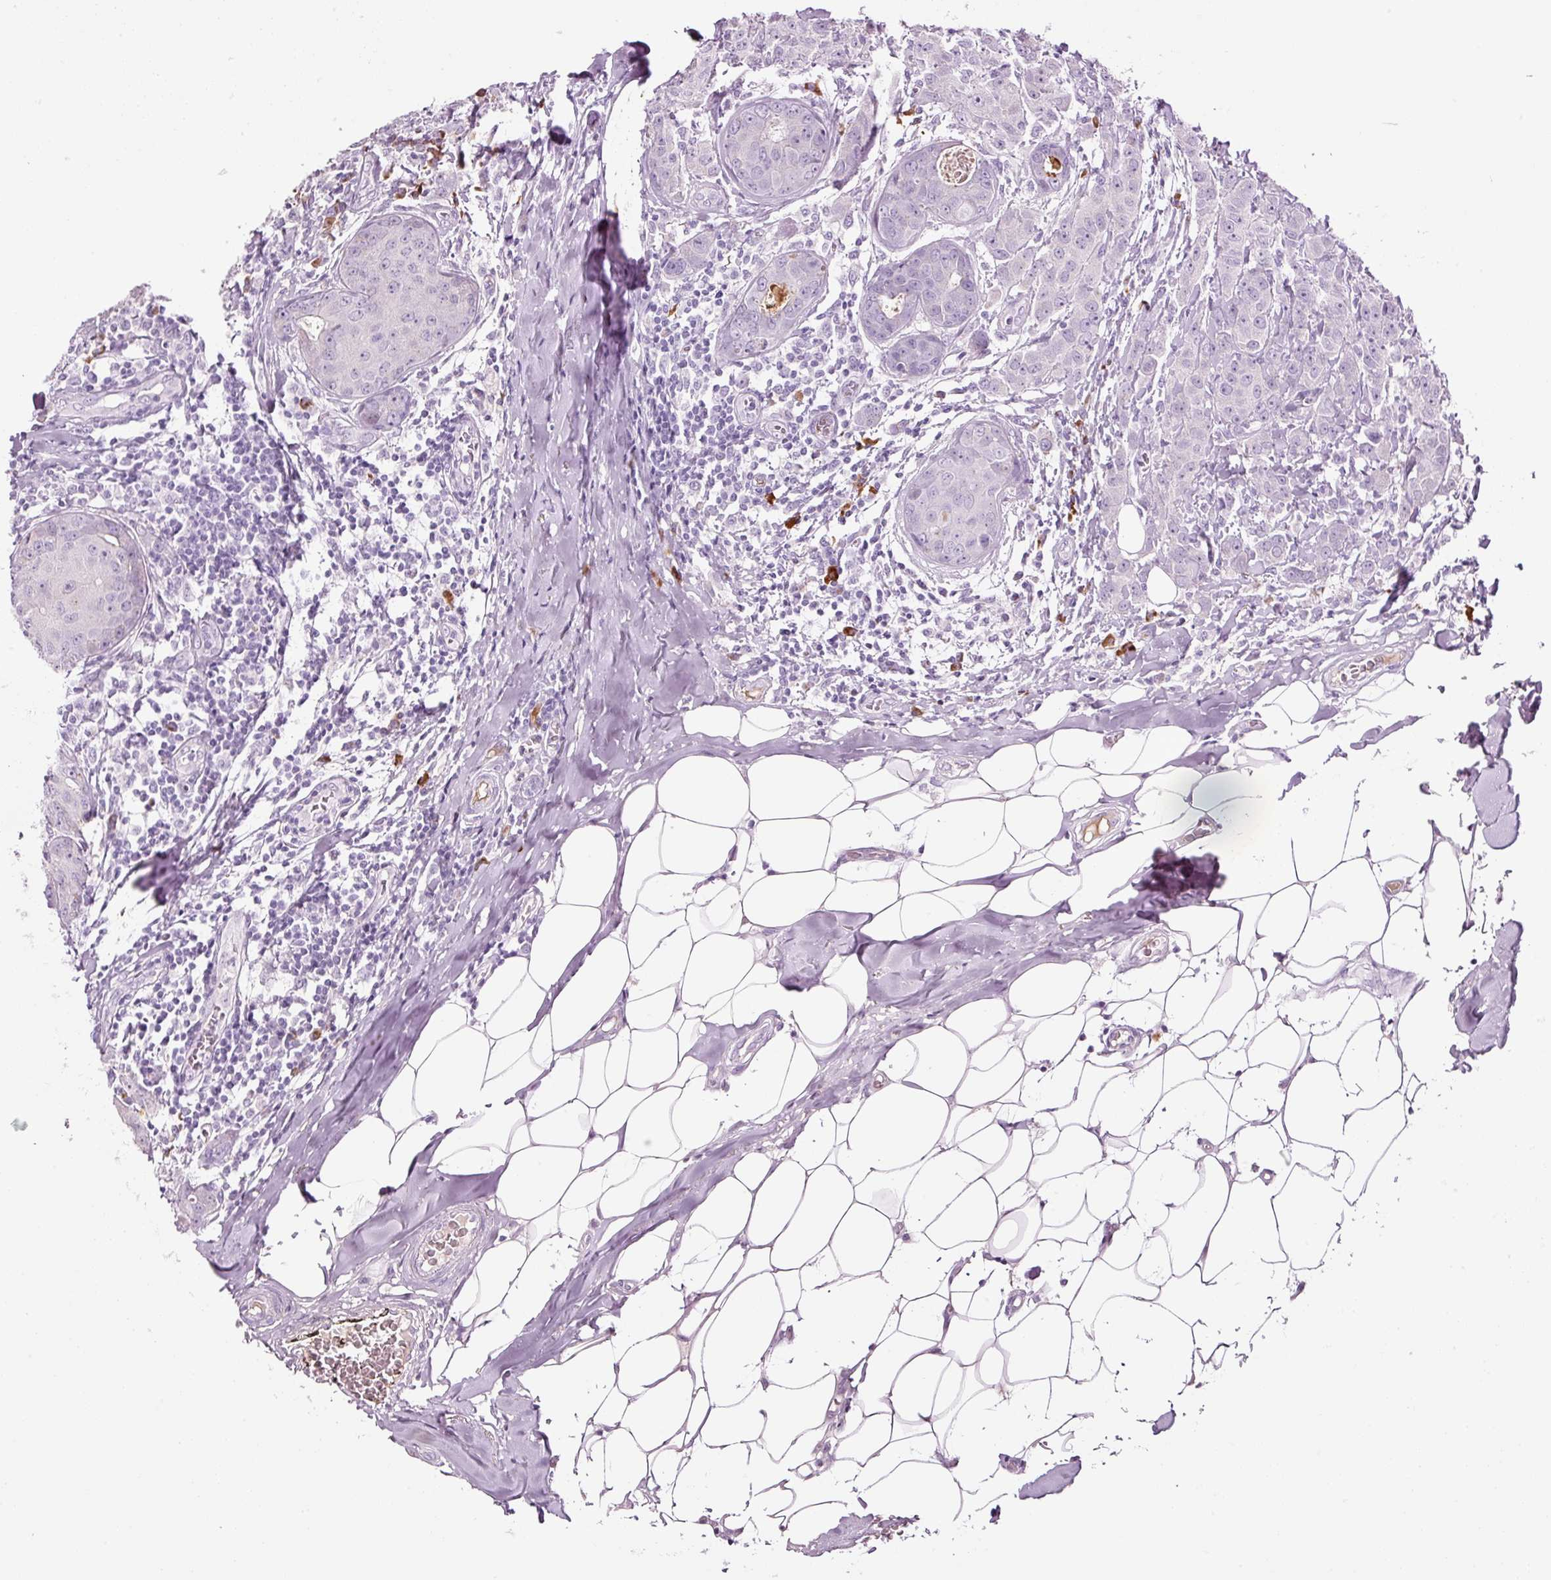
{"staining": {"intensity": "negative", "quantity": "none", "location": "none"}, "tissue": "breast cancer", "cell_type": "Tumor cells", "image_type": "cancer", "snomed": [{"axis": "morphology", "description": "Duct carcinoma"}, {"axis": "topography", "description": "Breast"}], "caption": "A histopathology image of breast intraductal carcinoma stained for a protein exhibits no brown staining in tumor cells.", "gene": "KLF1", "patient": {"sex": "female", "age": 43}}